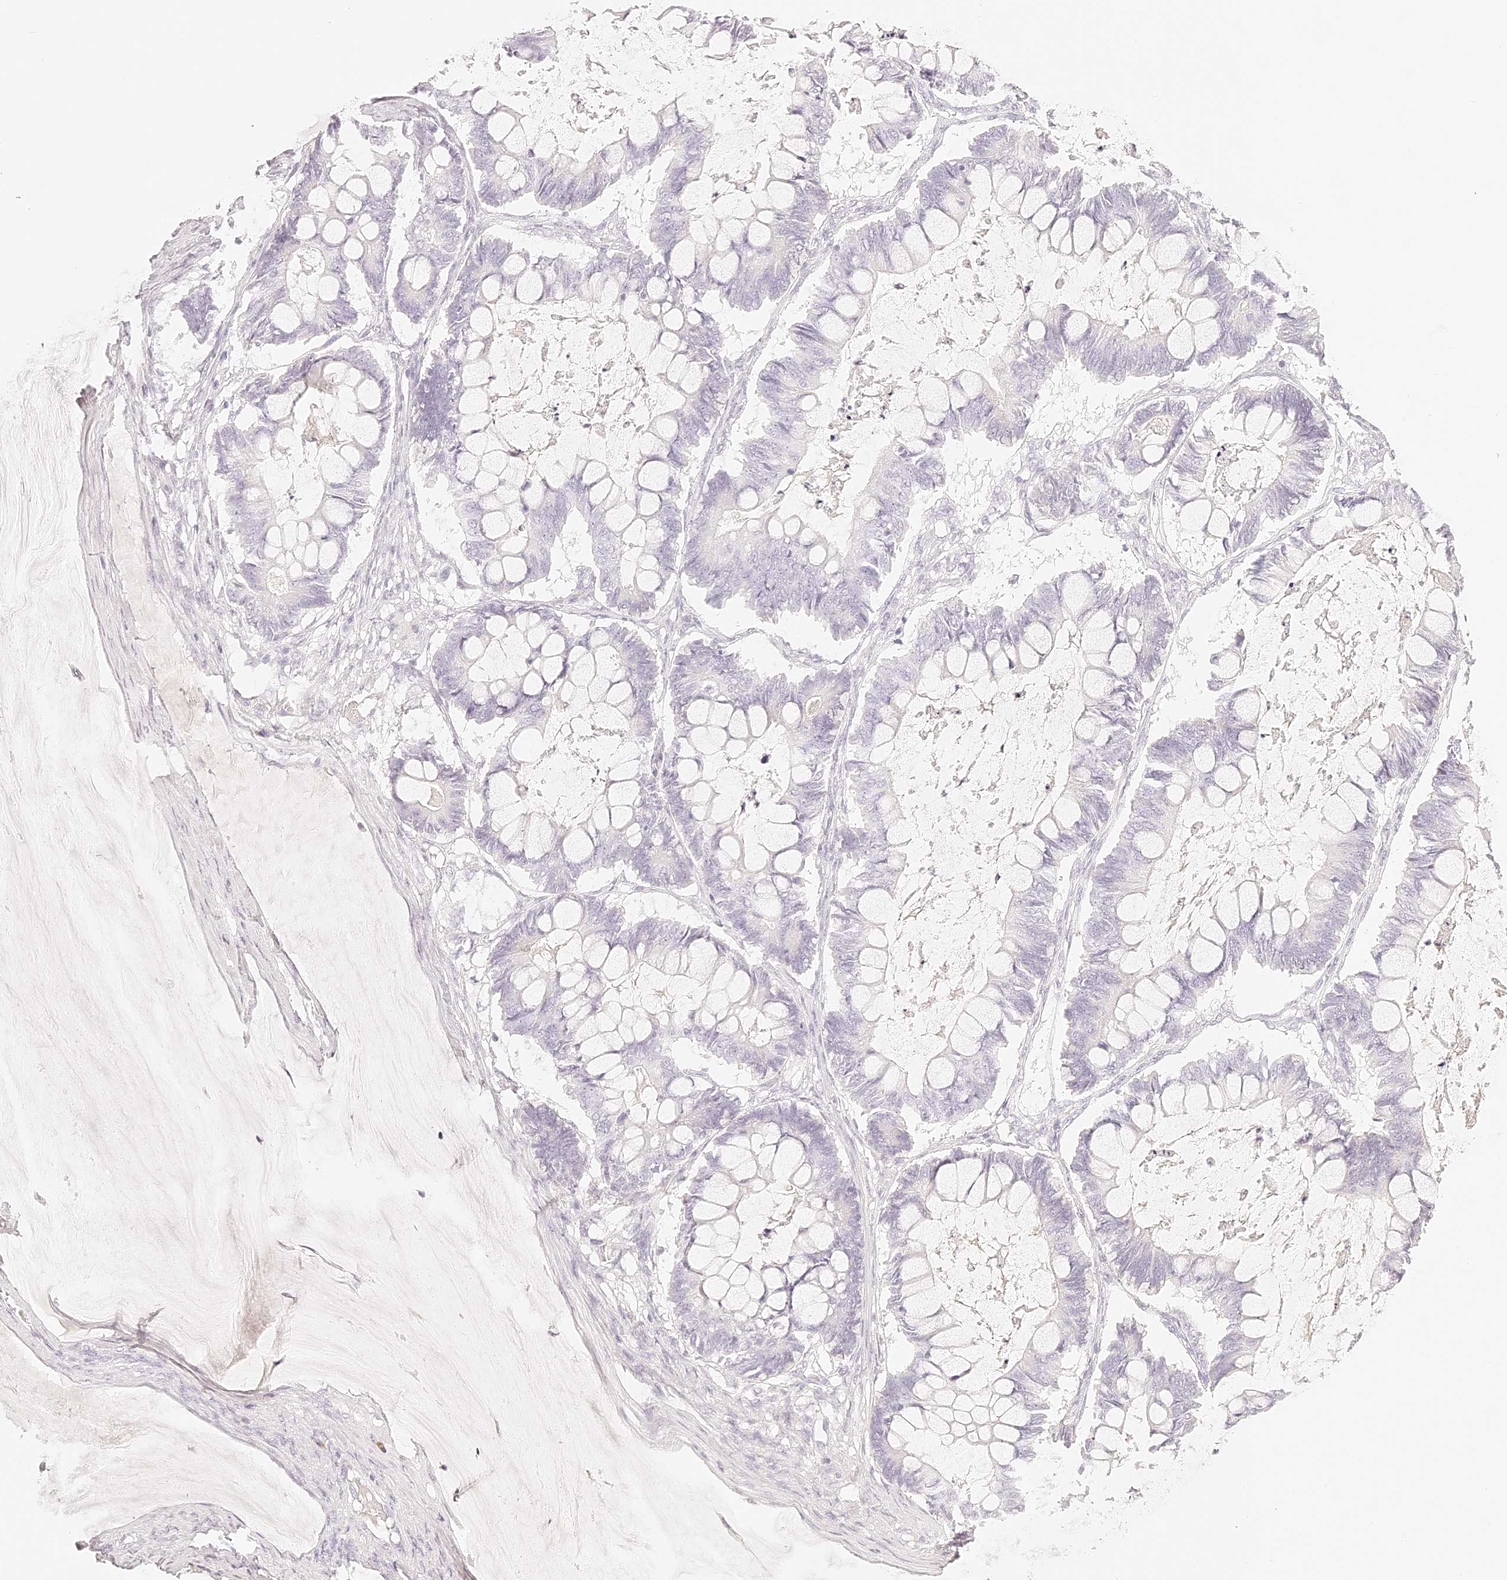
{"staining": {"intensity": "negative", "quantity": "none", "location": "none"}, "tissue": "ovarian cancer", "cell_type": "Tumor cells", "image_type": "cancer", "snomed": [{"axis": "morphology", "description": "Cystadenocarcinoma, mucinous, NOS"}, {"axis": "topography", "description": "Ovary"}], "caption": "Immunohistochemistry (IHC) of ovarian mucinous cystadenocarcinoma shows no positivity in tumor cells.", "gene": "TRIM45", "patient": {"sex": "female", "age": 61}}